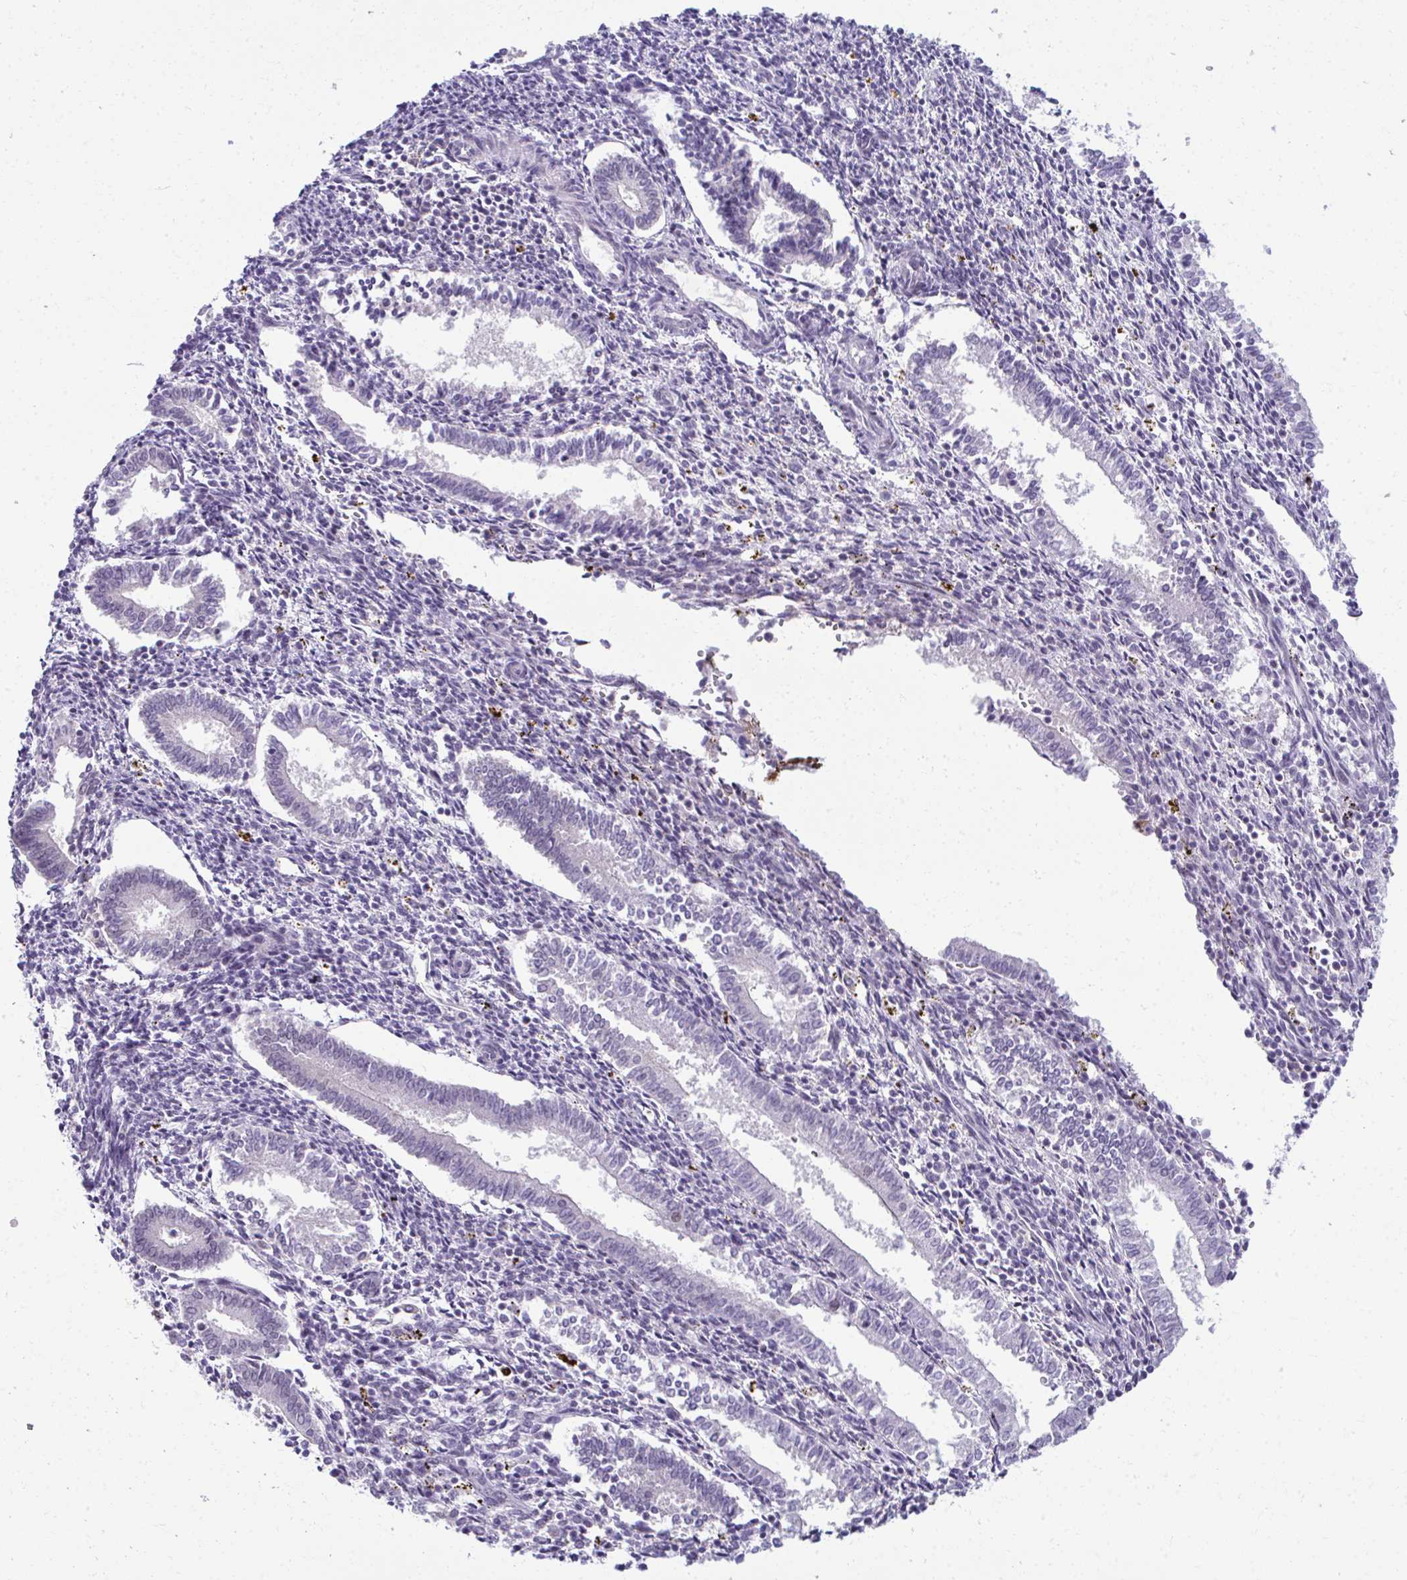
{"staining": {"intensity": "negative", "quantity": "none", "location": "none"}, "tissue": "endometrium", "cell_type": "Cells in endometrial stroma", "image_type": "normal", "snomed": [{"axis": "morphology", "description": "Normal tissue, NOS"}, {"axis": "topography", "description": "Endometrium"}], "caption": "Immunohistochemistry photomicrograph of benign endometrium: endometrium stained with DAB (3,3'-diaminobenzidine) reveals no significant protein positivity in cells in endometrial stroma.", "gene": "MAF1", "patient": {"sex": "female", "age": 41}}